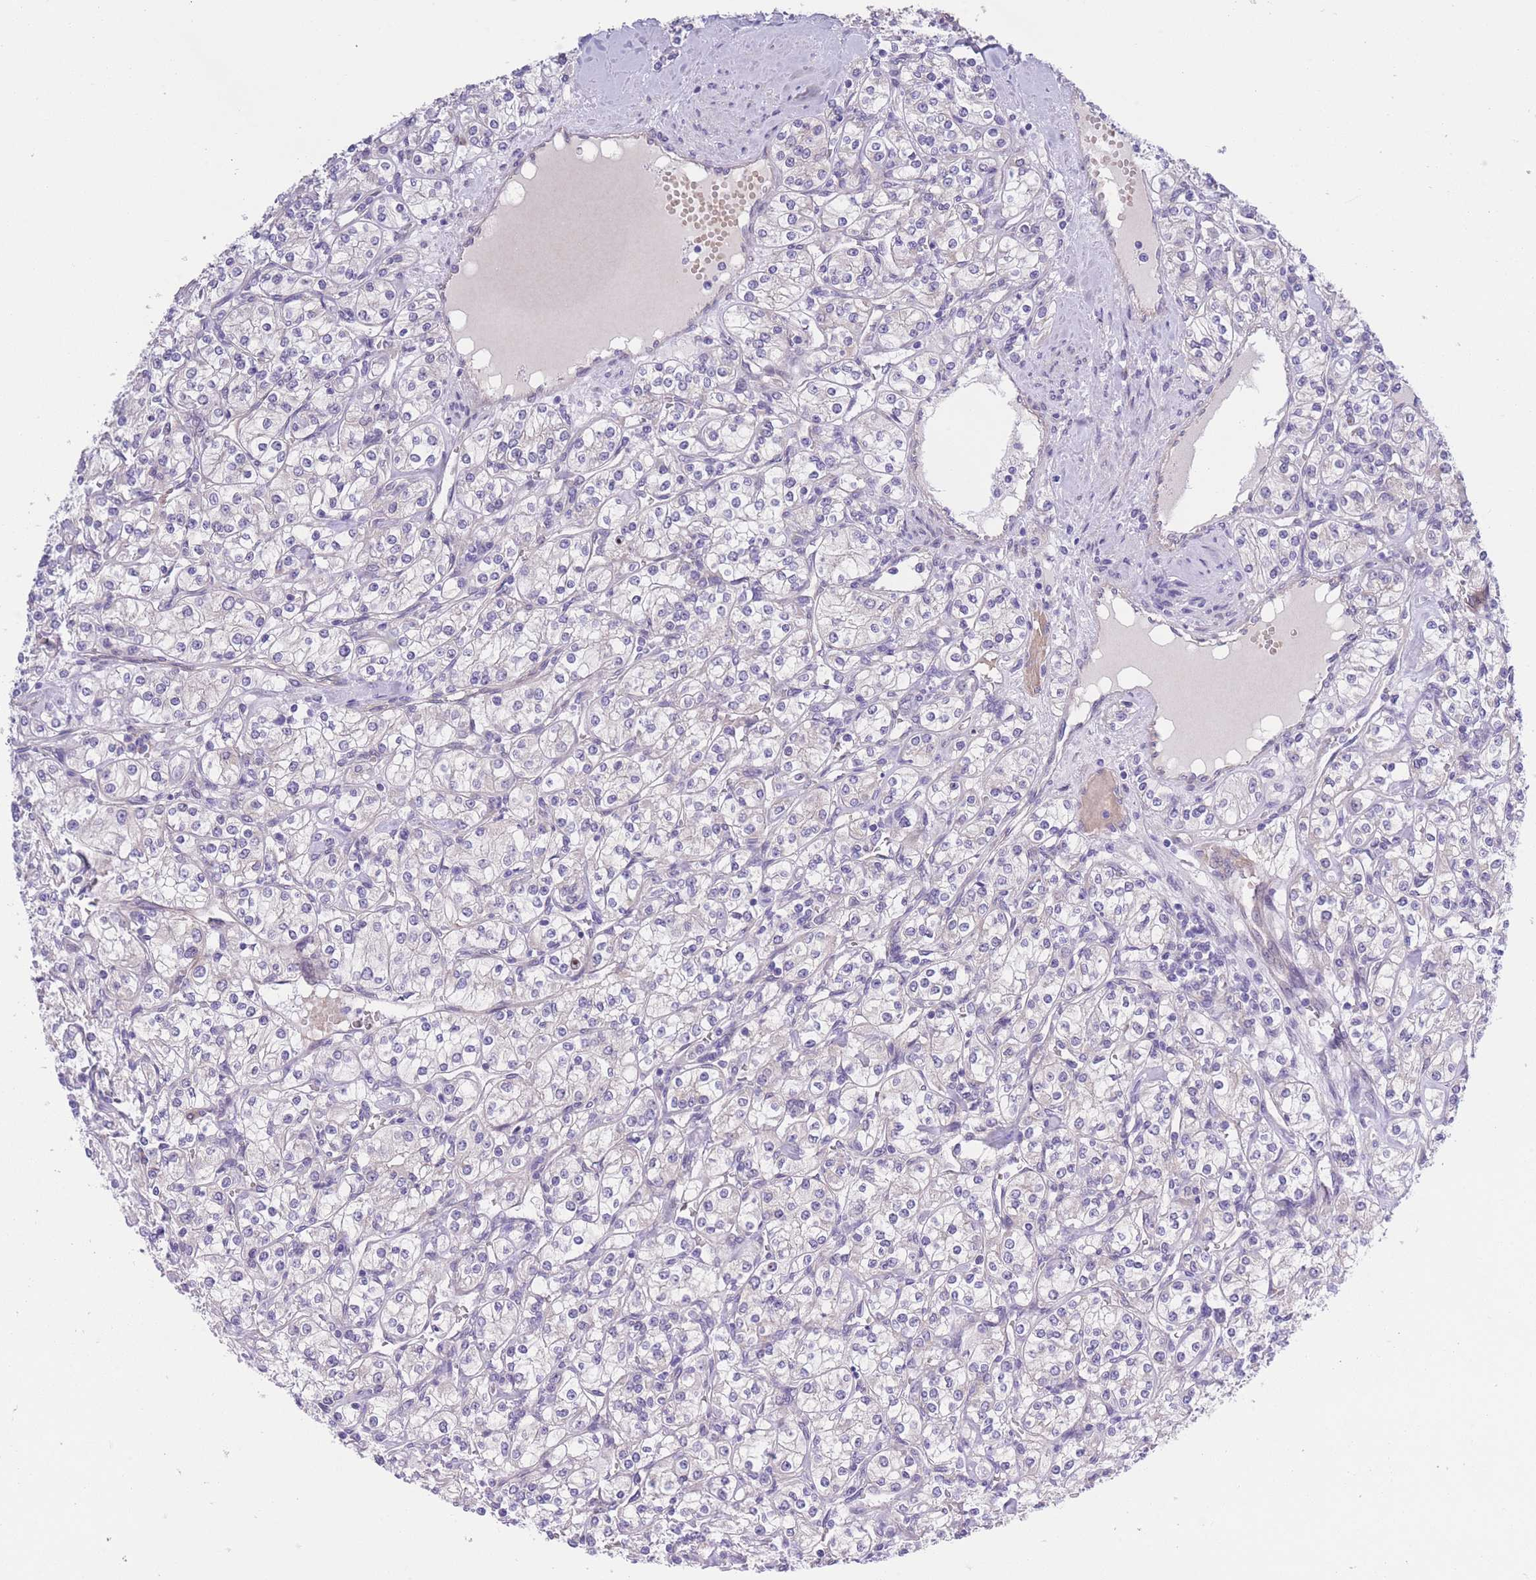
{"staining": {"intensity": "negative", "quantity": "none", "location": "none"}, "tissue": "renal cancer", "cell_type": "Tumor cells", "image_type": "cancer", "snomed": [{"axis": "morphology", "description": "Adenocarcinoma, NOS"}, {"axis": "topography", "description": "Kidney"}], "caption": "The micrograph displays no staining of tumor cells in renal adenocarcinoma.", "gene": "WWOX", "patient": {"sex": "male", "age": 77}}